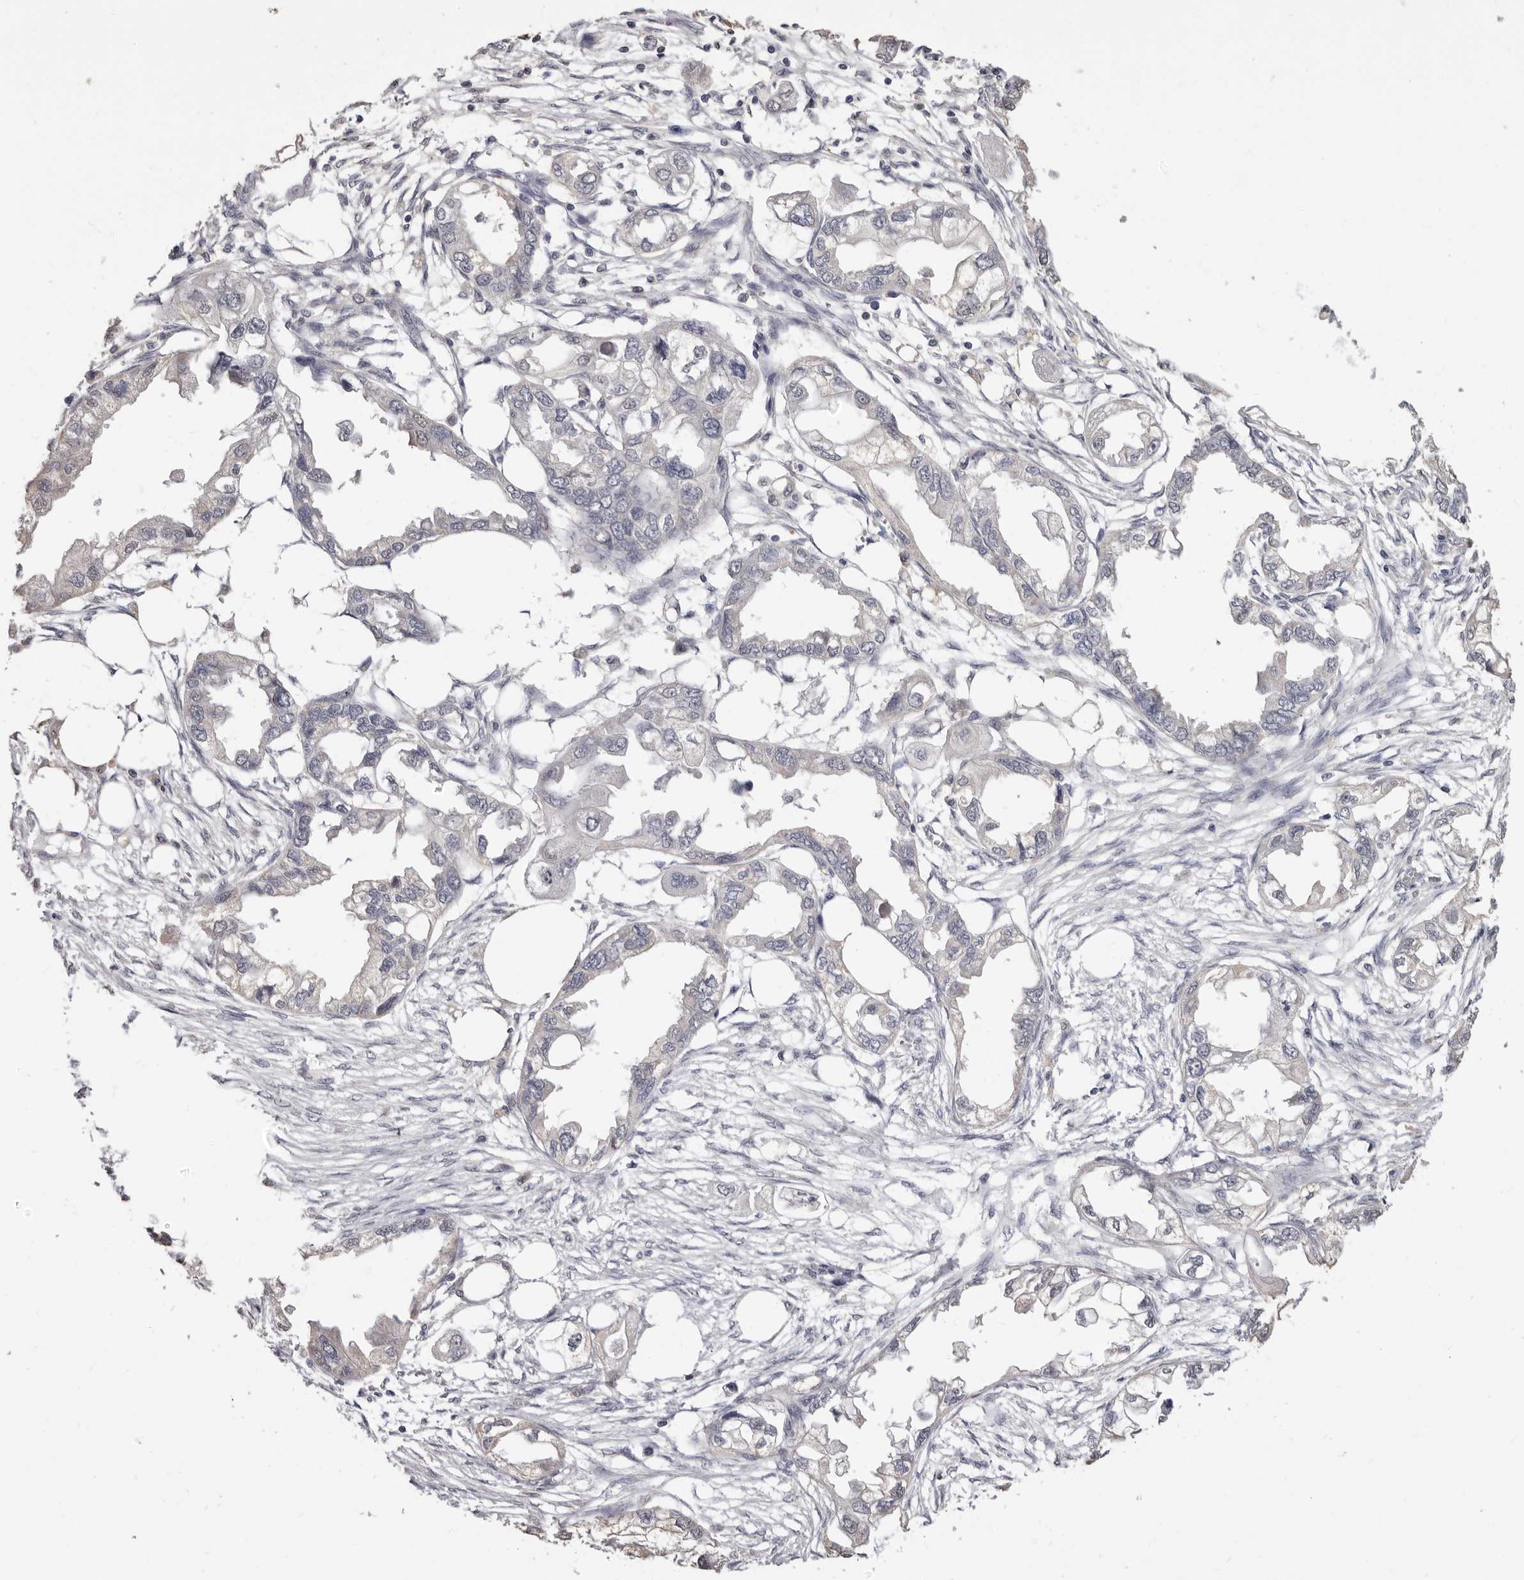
{"staining": {"intensity": "negative", "quantity": "none", "location": "none"}, "tissue": "endometrial cancer", "cell_type": "Tumor cells", "image_type": "cancer", "snomed": [{"axis": "morphology", "description": "Adenocarcinoma, NOS"}, {"axis": "morphology", "description": "Adenocarcinoma, metastatic, NOS"}, {"axis": "topography", "description": "Adipose tissue"}, {"axis": "topography", "description": "Endometrium"}], "caption": "Tumor cells show no significant positivity in endometrial metastatic adenocarcinoma.", "gene": "INAVA", "patient": {"sex": "female", "age": 67}}